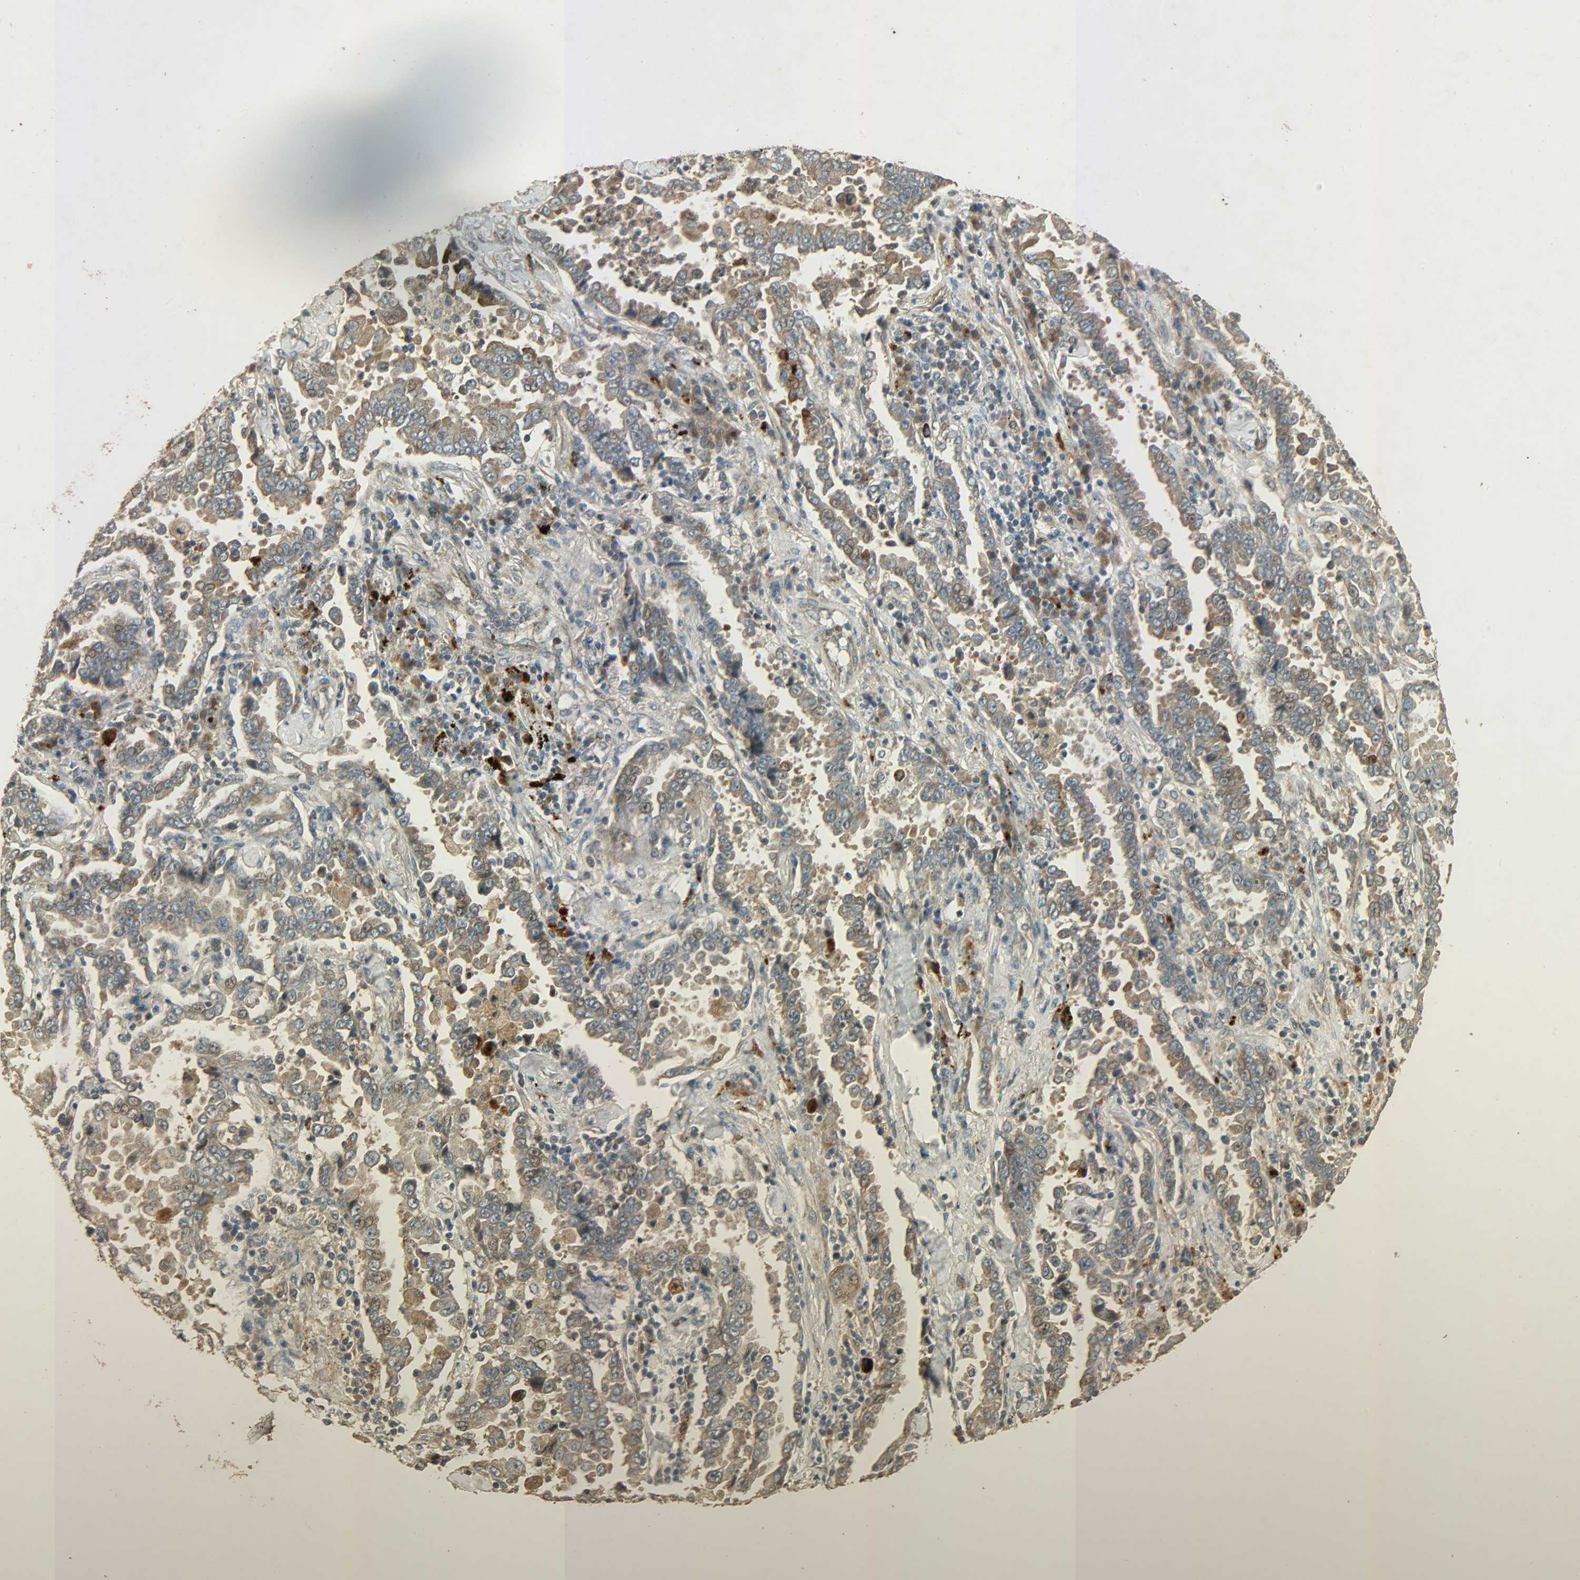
{"staining": {"intensity": "moderate", "quantity": ">75%", "location": "cytoplasmic/membranous"}, "tissue": "lung cancer", "cell_type": "Tumor cells", "image_type": "cancer", "snomed": [{"axis": "morphology", "description": "Normal tissue, NOS"}, {"axis": "morphology", "description": "Inflammation, NOS"}, {"axis": "morphology", "description": "Adenocarcinoma, NOS"}, {"axis": "topography", "description": "Lung"}], "caption": "This histopathology image displays IHC staining of human lung cancer (adenocarcinoma), with medium moderate cytoplasmic/membranous staining in about >75% of tumor cells.", "gene": "ATP2B1", "patient": {"sex": "female", "age": 64}}